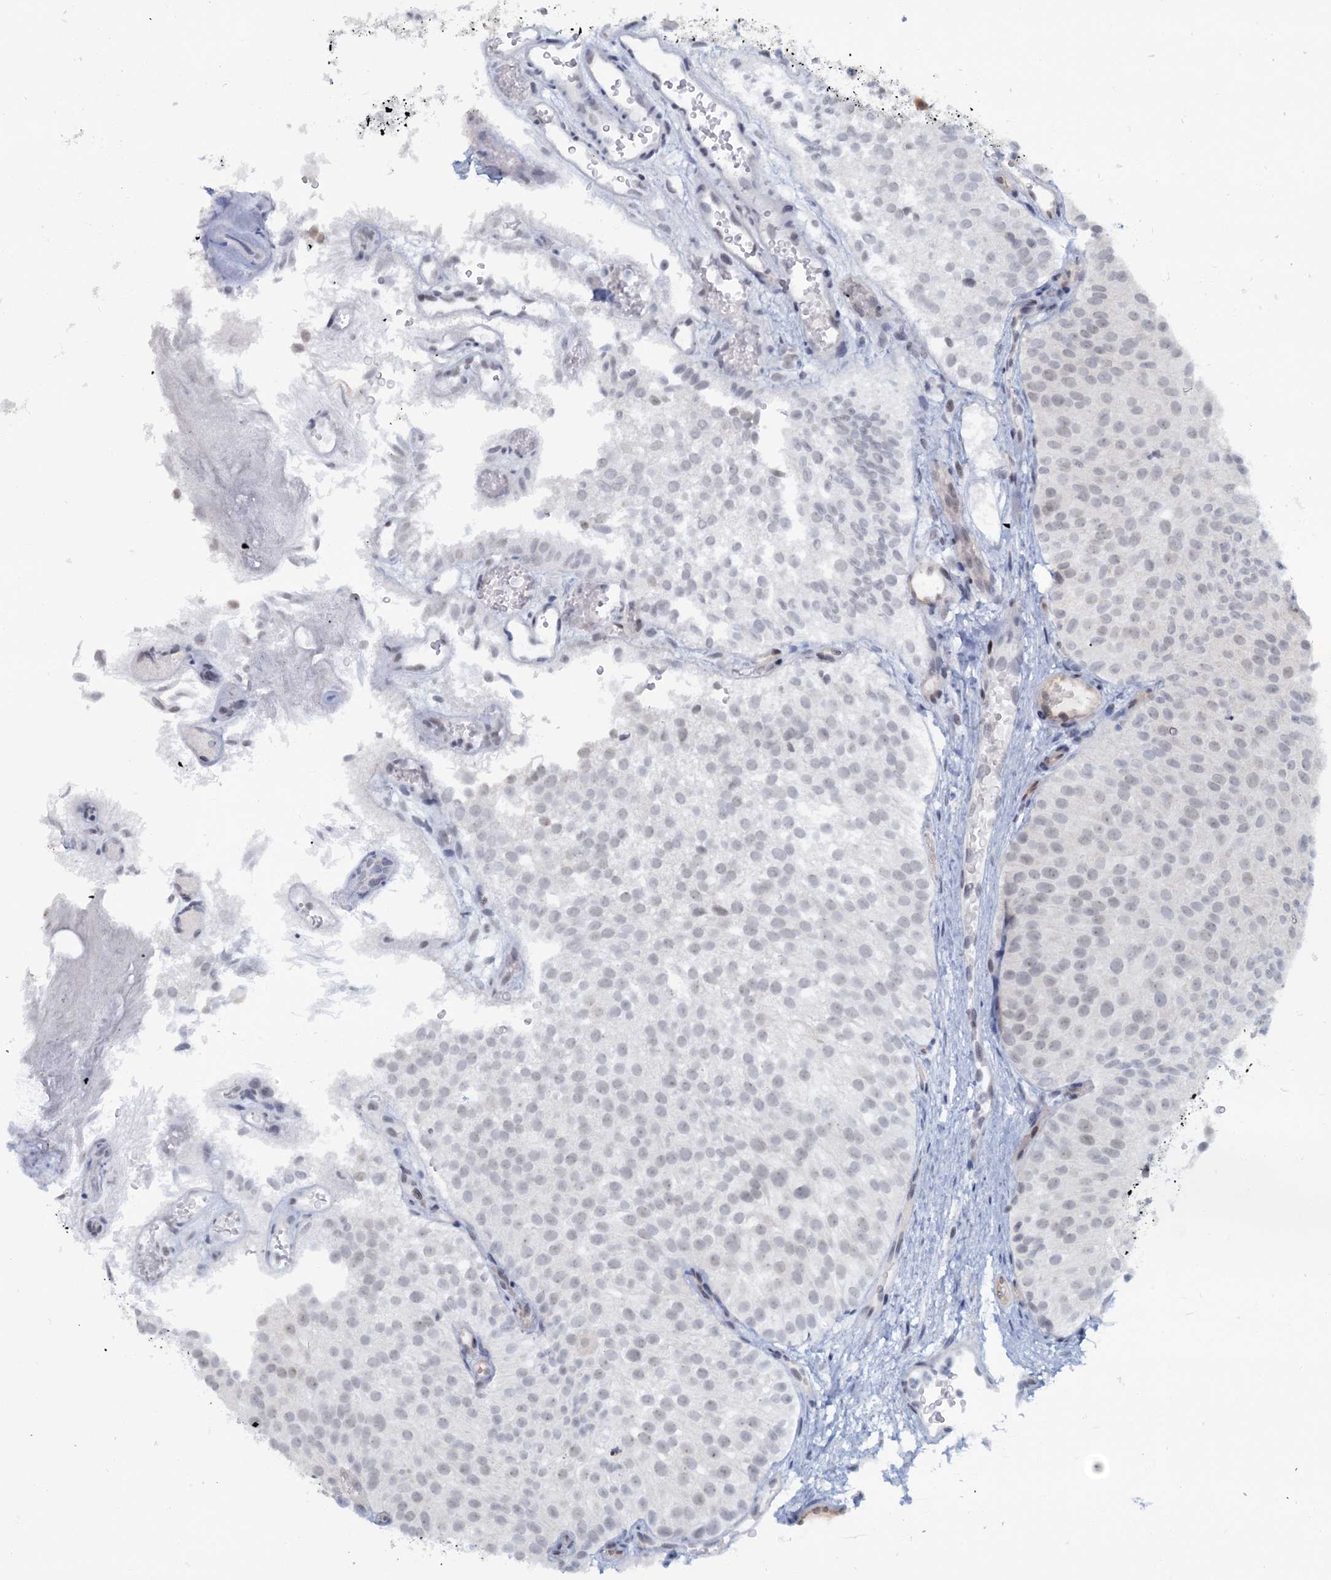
{"staining": {"intensity": "weak", "quantity": "<25%", "location": "nuclear"}, "tissue": "urothelial cancer", "cell_type": "Tumor cells", "image_type": "cancer", "snomed": [{"axis": "morphology", "description": "Urothelial carcinoma, Low grade"}, {"axis": "topography", "description": "Urinary bladder"}], "caption": "This is an immunohistochemistry (IHC) micrograph of urothelial carcinoma (low-grade). There is no expression in tumor cells.", "gene": "C1D", "patient": {"sex": "male", "age": 78}}